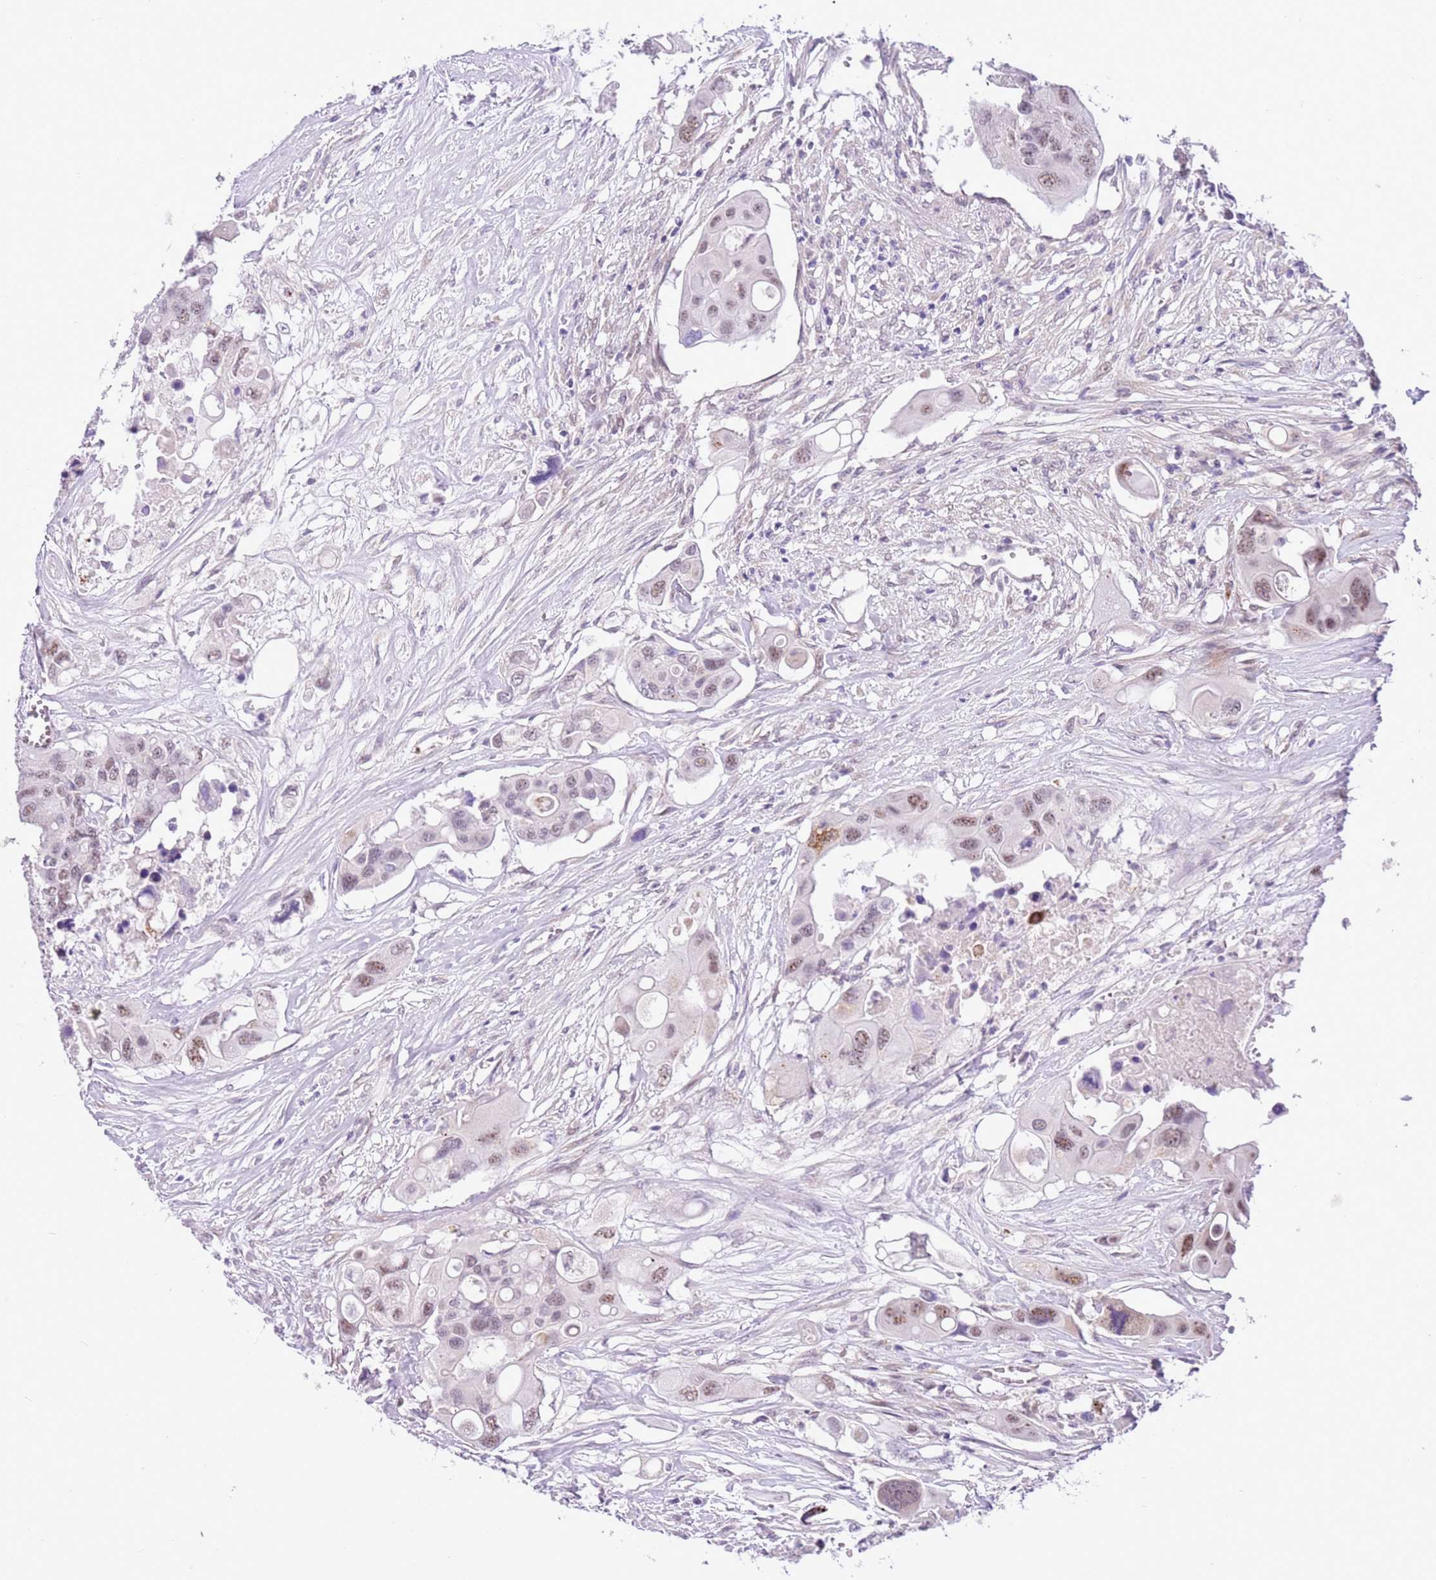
{"staining": {"intensity": "moderate", "quantity": "<25%", "location": "nuclear"}, "tissue": "colorectal cancer", "cell_type": "Tumor cells", "image_type": "cancer", "snomed": [{"axis": "morphology", "description": "Adenocarcinoma, NOS"}, {"axis": "topography", "description": "Colon"}], "caption": "Colorectal cancer stained with DAB immunohistochemistry (IHC) exhibits low levels of moderate nuclear positivity in approximately <25% of tumor cells. (DAB (3,3'-diaminobenzidine) = brown stain, brightfield microscopy at high magnification).", "gene": "FAM120C", "patient": {"sex": "male", "age": 77}}